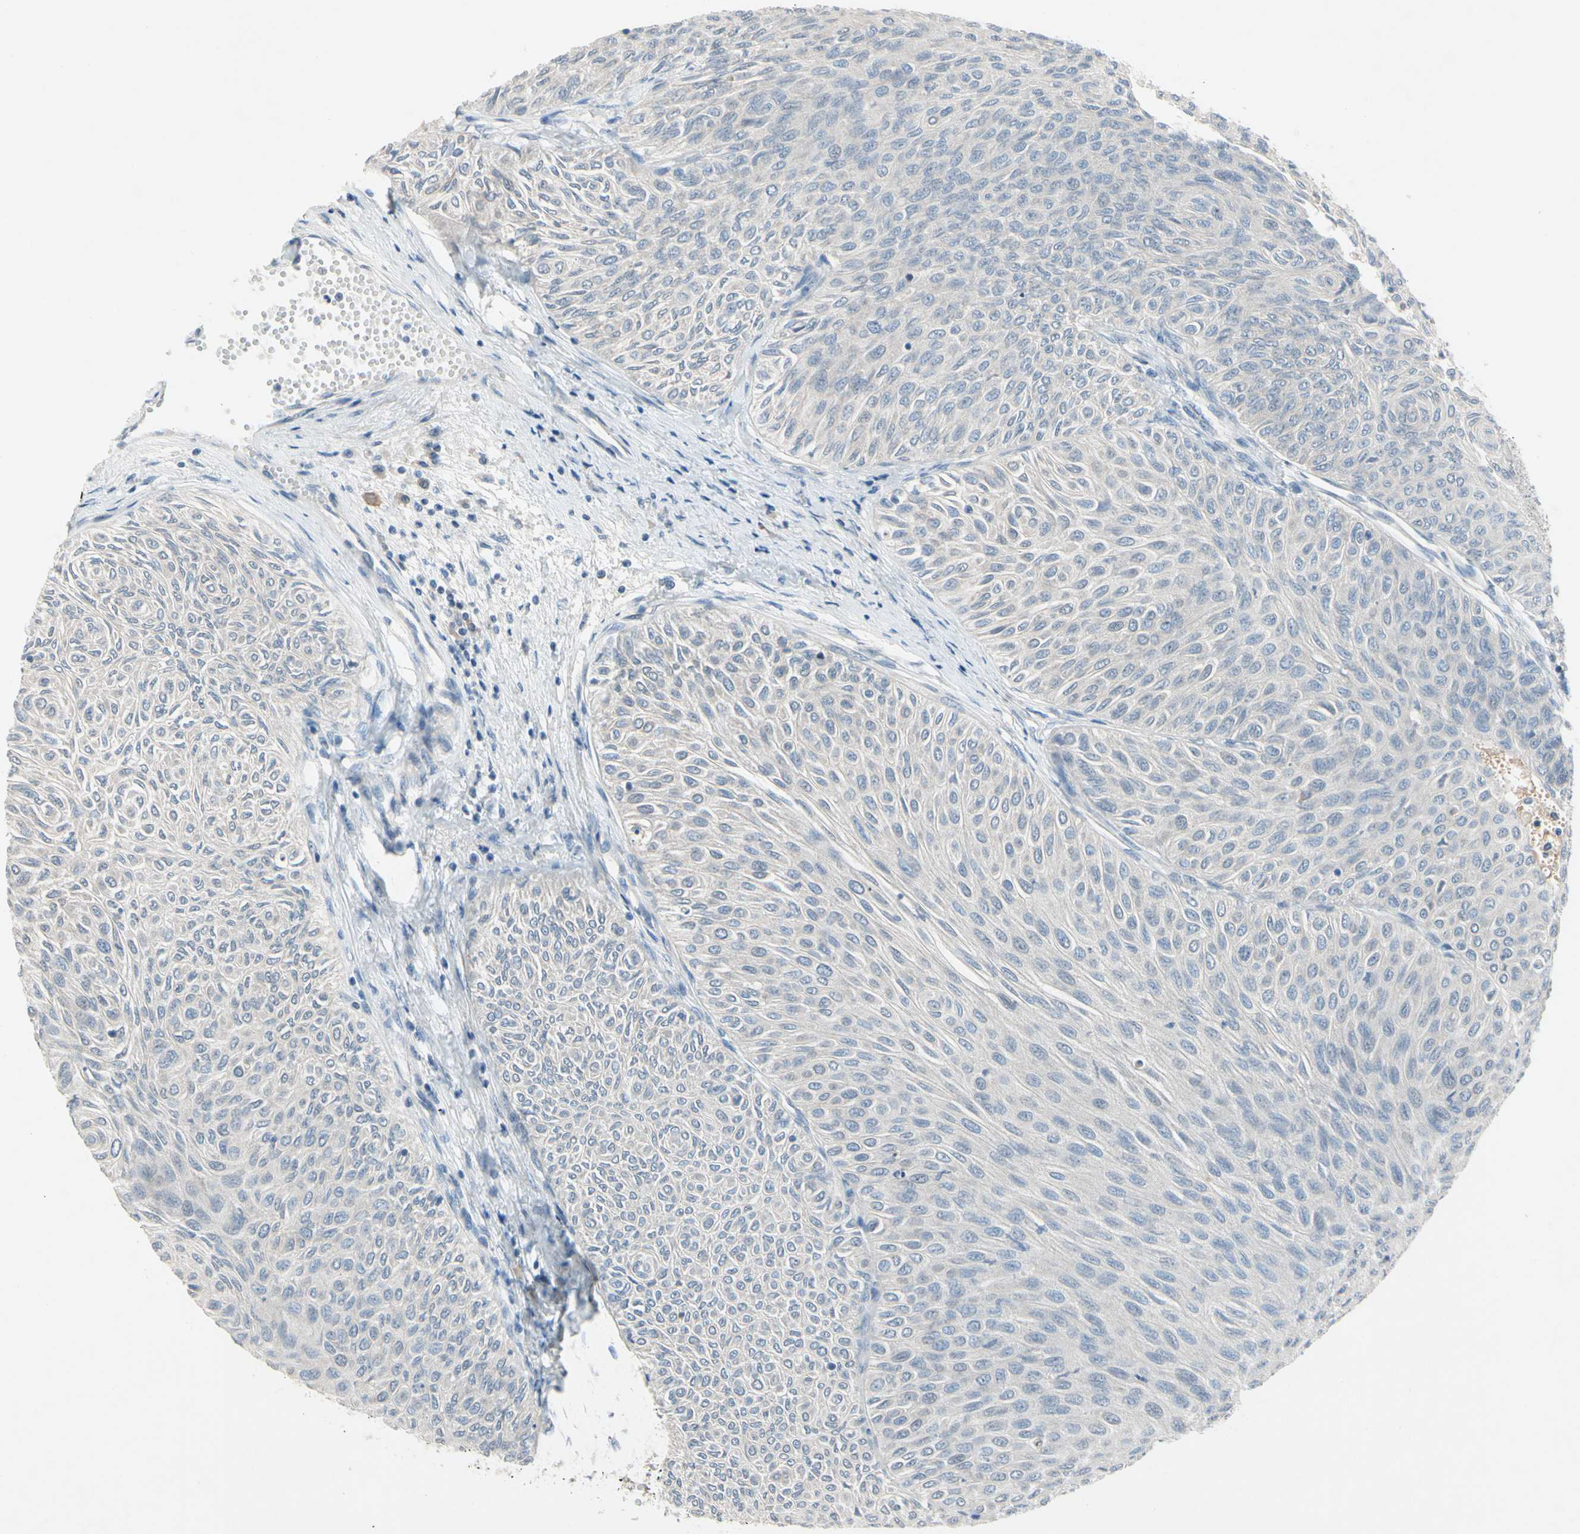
{"staining": {"intensity": "negative", "quantity": "none", "location": "none"}, "tissue": "urothelial cancer", "cell_type": "Tumor cells", "image_type": "cancer", "snomed": [{"axis": "morphology", "description": "Urothelial carcinoma, Low grade"}, {"axis": "topography", "description": "Urinary bladder"}], "caption": "Low-grade urothelial carcinoma was stained to show a protein in brown. There is no significant staining in tumor cells. (DAB (3,3'-diaminobenzidine) immunohistochemistry with hematoxylin counter stain).", "gene": "PIP5K1B", "patient": {"sex": "male", "age": 78}}